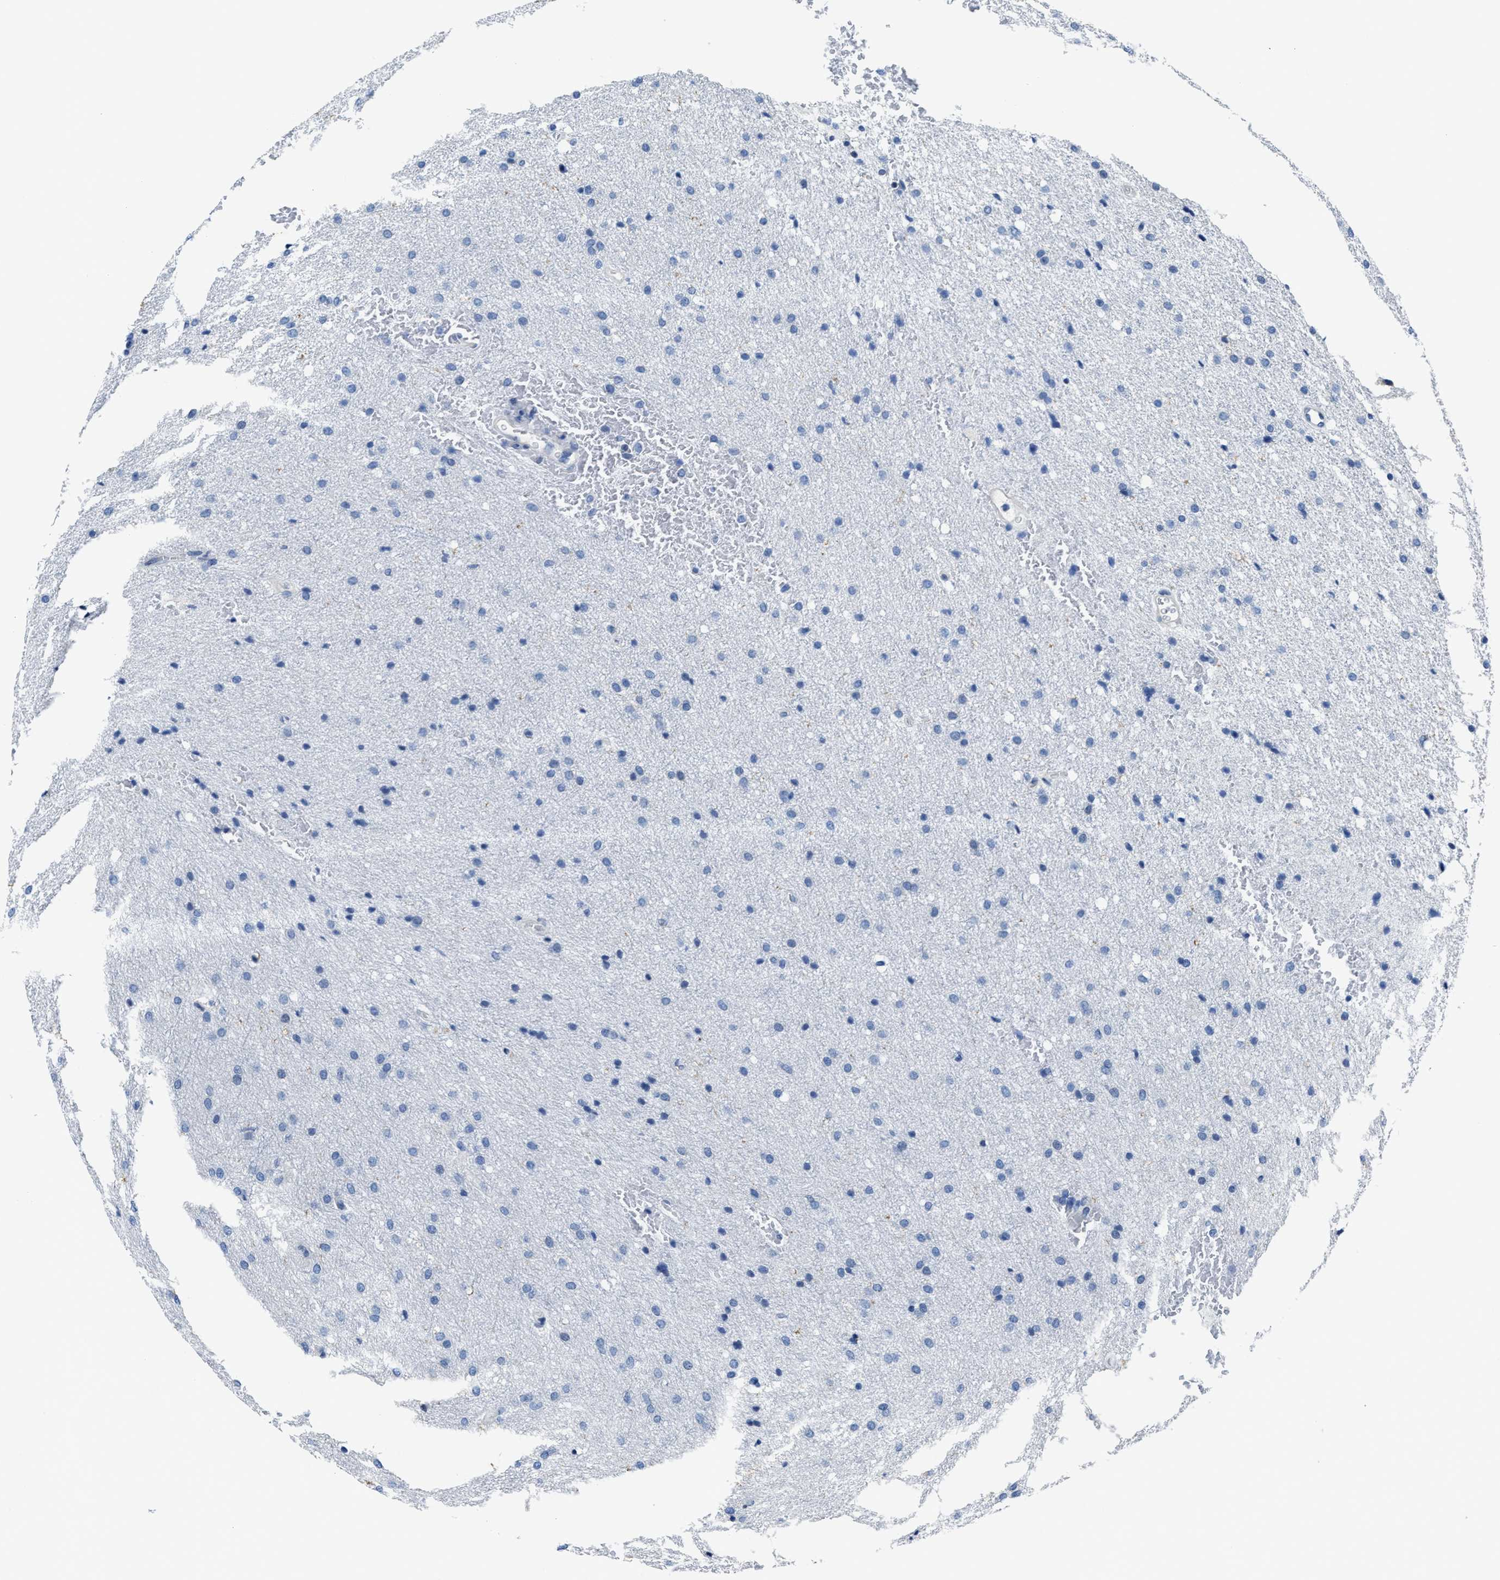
{"staining": {"intensity": "negative", "quantity": "none", "location": "none"}, "tissue": "glioma", "cell_type": "Tumor cells", "image_type": "cancer", "snomed": [{"axis": "morphology", "description": "Glioma, malignant, Low grade"}, {"axis": "topography", "description": "Brain"}], "caption": "Malignant glioma (low-grade) was stained to show a protein in brown. There is no significant staining in tumor cells.", "gene": "ASZ1", "patient": {"sex": "female", "age": 37}}